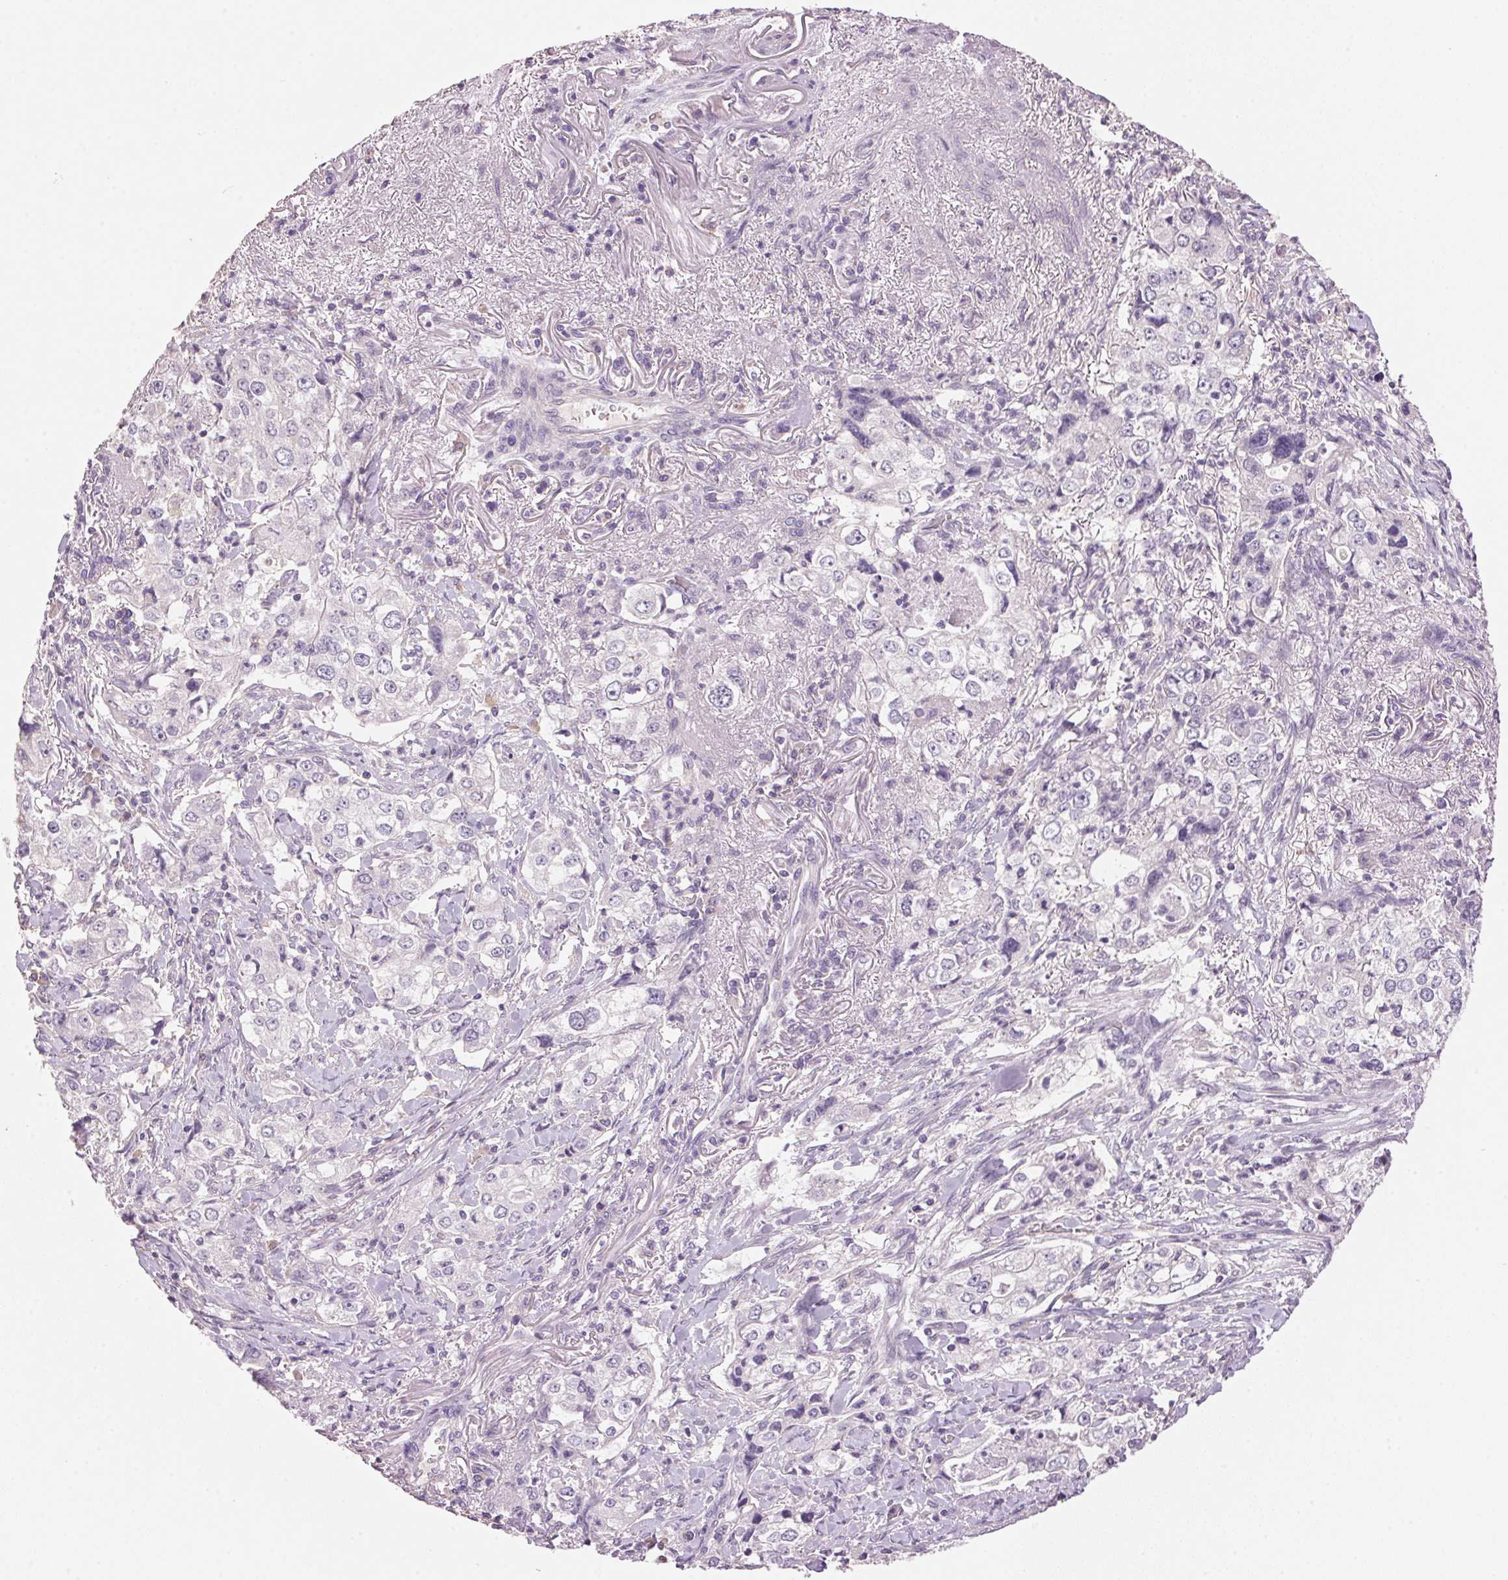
{"staining": {"intensity": "negative", "quantity": "none", "location": "none"}, "tissue": "stomach cancer", "cell_type": "Tumor cells", "image_type": "cancer", "snomed": [{"axis": "morphology", "description": "Adenocarcinoma, NOS"}, {"axis": "topography", "description": "Stomach, upper"}], "caption": "DAB immunohistochemical staining of human stomach adenocarcinoma demonstrates no significant staining in tumor cells.", "gene": "LYZL6", "patient": {"sex": "male", "age": 75}}